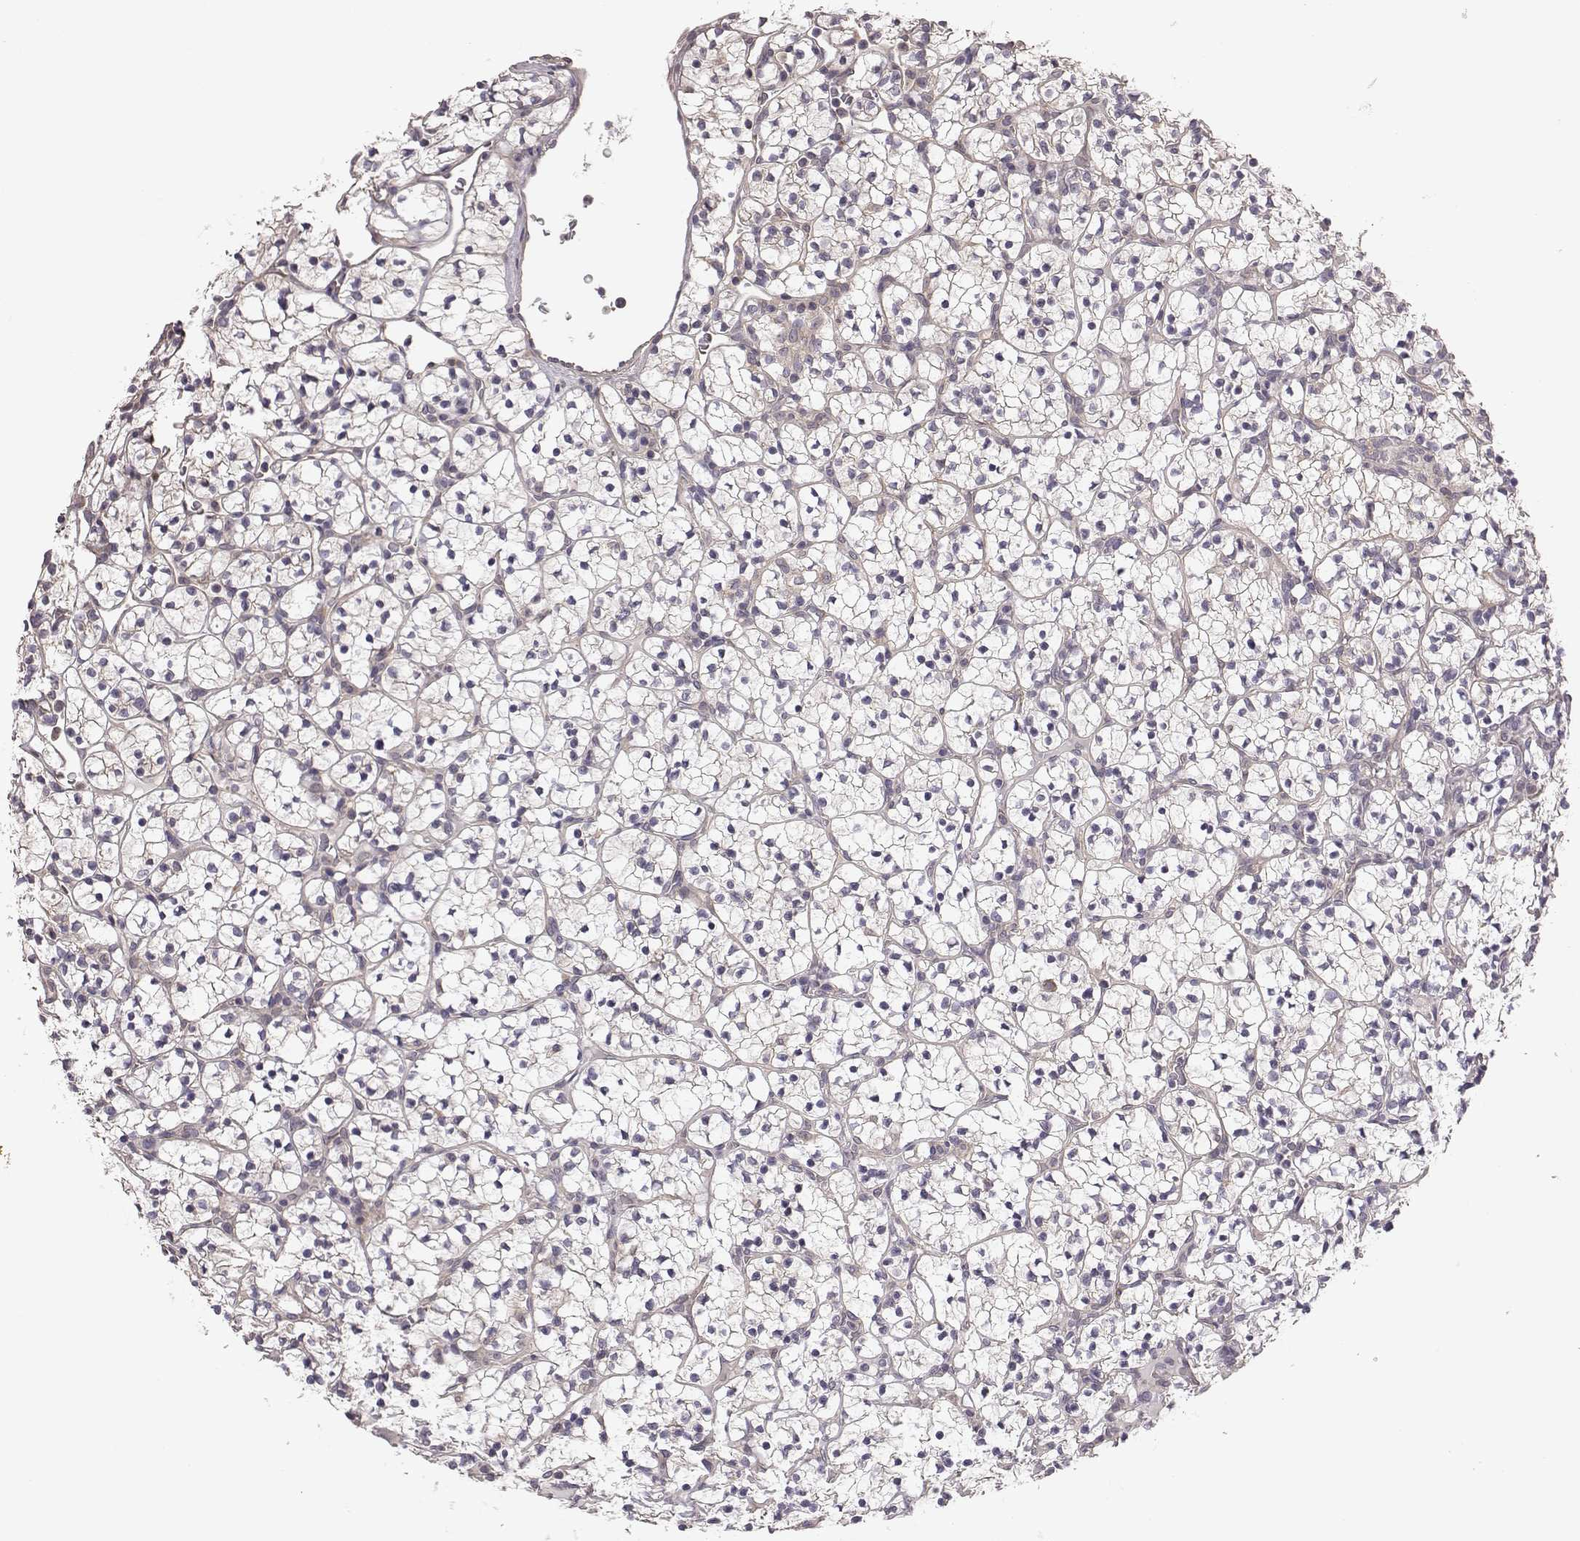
{"staining": {"intensity": "negative", "quantity": "none", "location": "none"}, "tissue": "renal cancer", "cell_type": "Tumor cells", "image_type": "cancer", "snomed": [{"axis": "morphology", "description": "Adenocarcinoma, NOS"}, {"axis": "topography", "description": "Kidney"}], "caption": "Renal cancer (adenocarcinoma) stained for a protein using IHC exhibits no positivity tumor cells.", "gene": "SCARF1", "patient": {"sex": "female", "age": 89}}